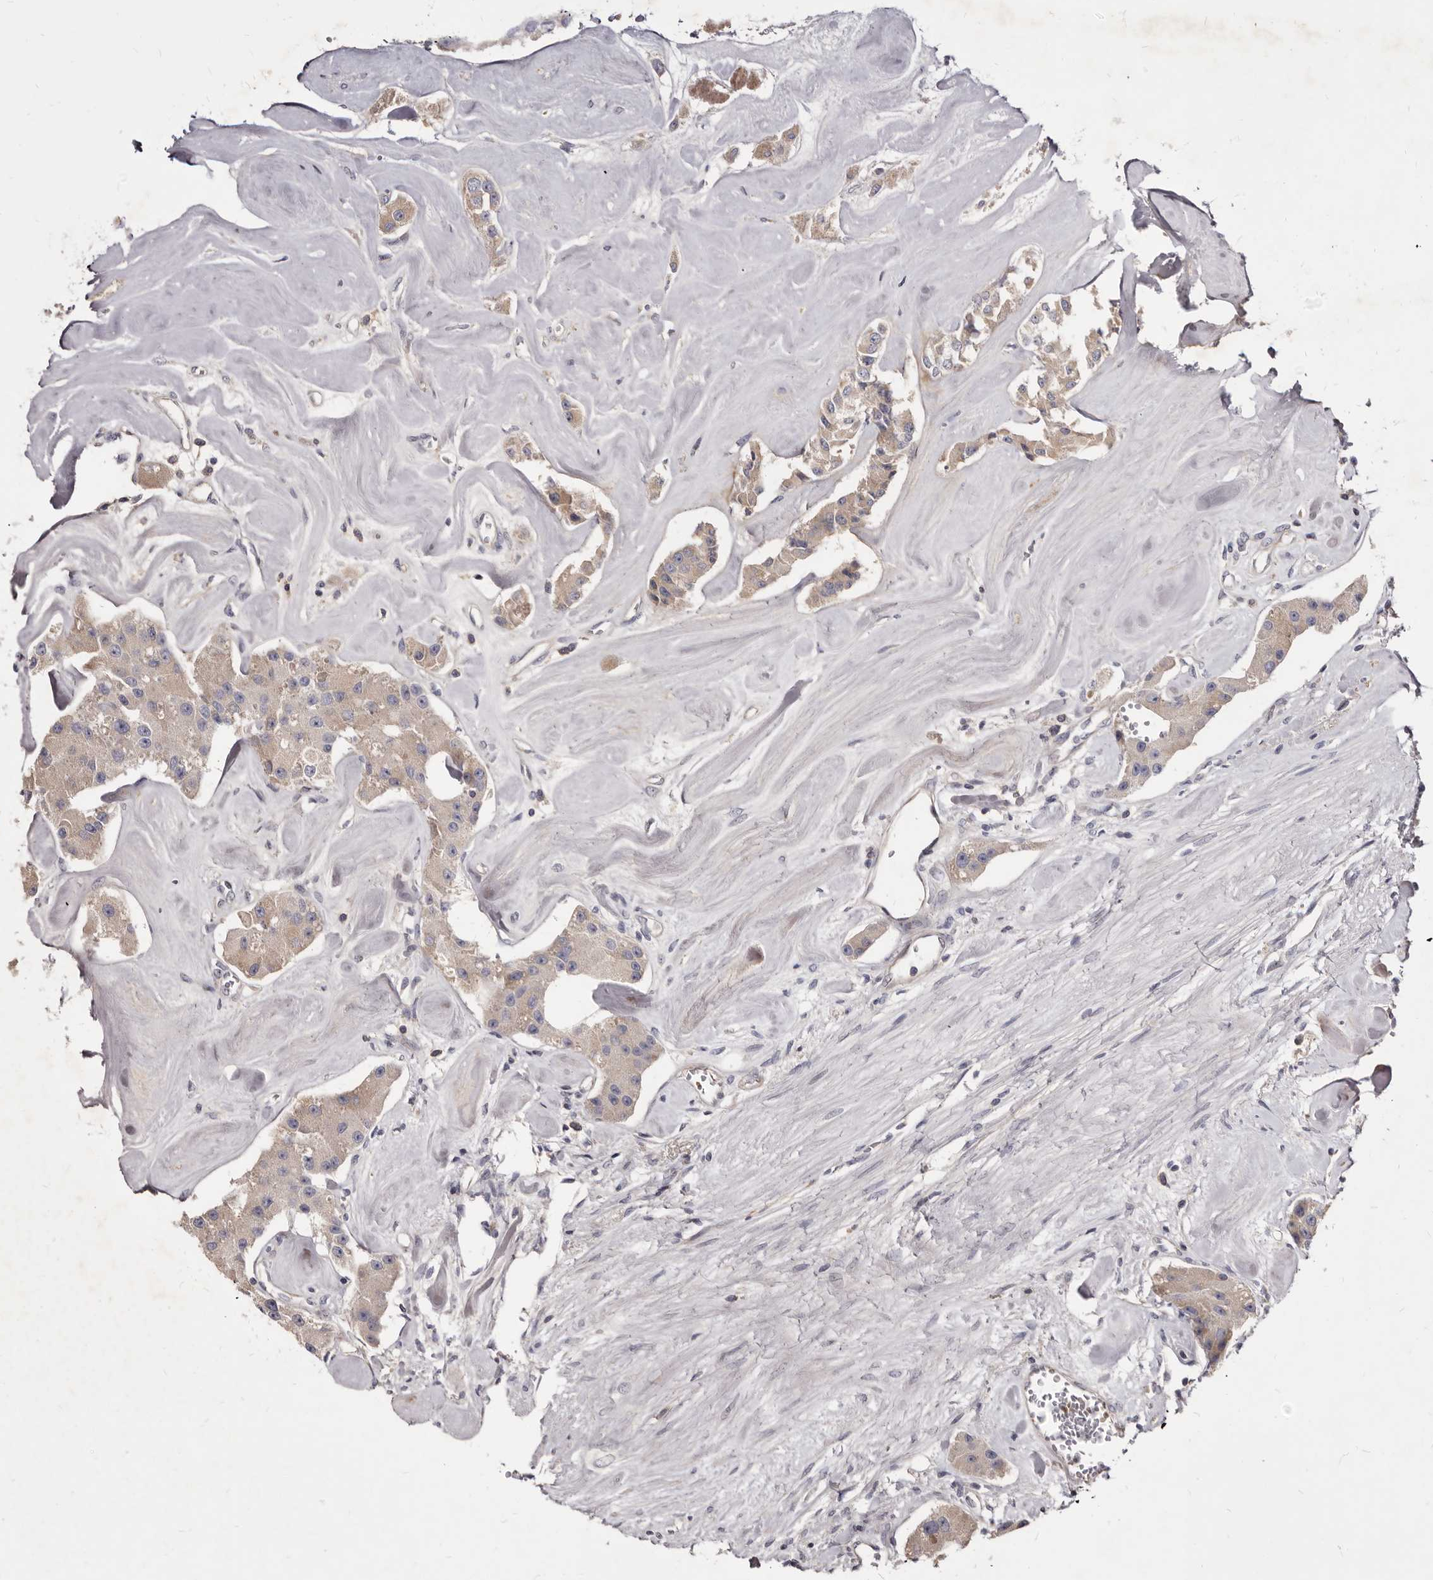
{"staining": {"intensity": "weak", "quantity": ">75%", "location": "cytoplasmic/membranous"}, "tissue": "carcinoid", "cell_type": "Tumor cells", "image_type": "cancer", "snomed": [{"axis": "morphology", "description": "Carcinoid, malignant, NOS"}, {"axis": "topography", "description": "Pancreas"}], "caption": "High-power microscopy captured an immunohistochemistry (IHC) histopathology image of carcinoid, revealing weak cytoplasmic/membranous staining in approximately >75% of tumor cells.", "gene": "FAS", "patient": {"sex": "male", "age": 41}}